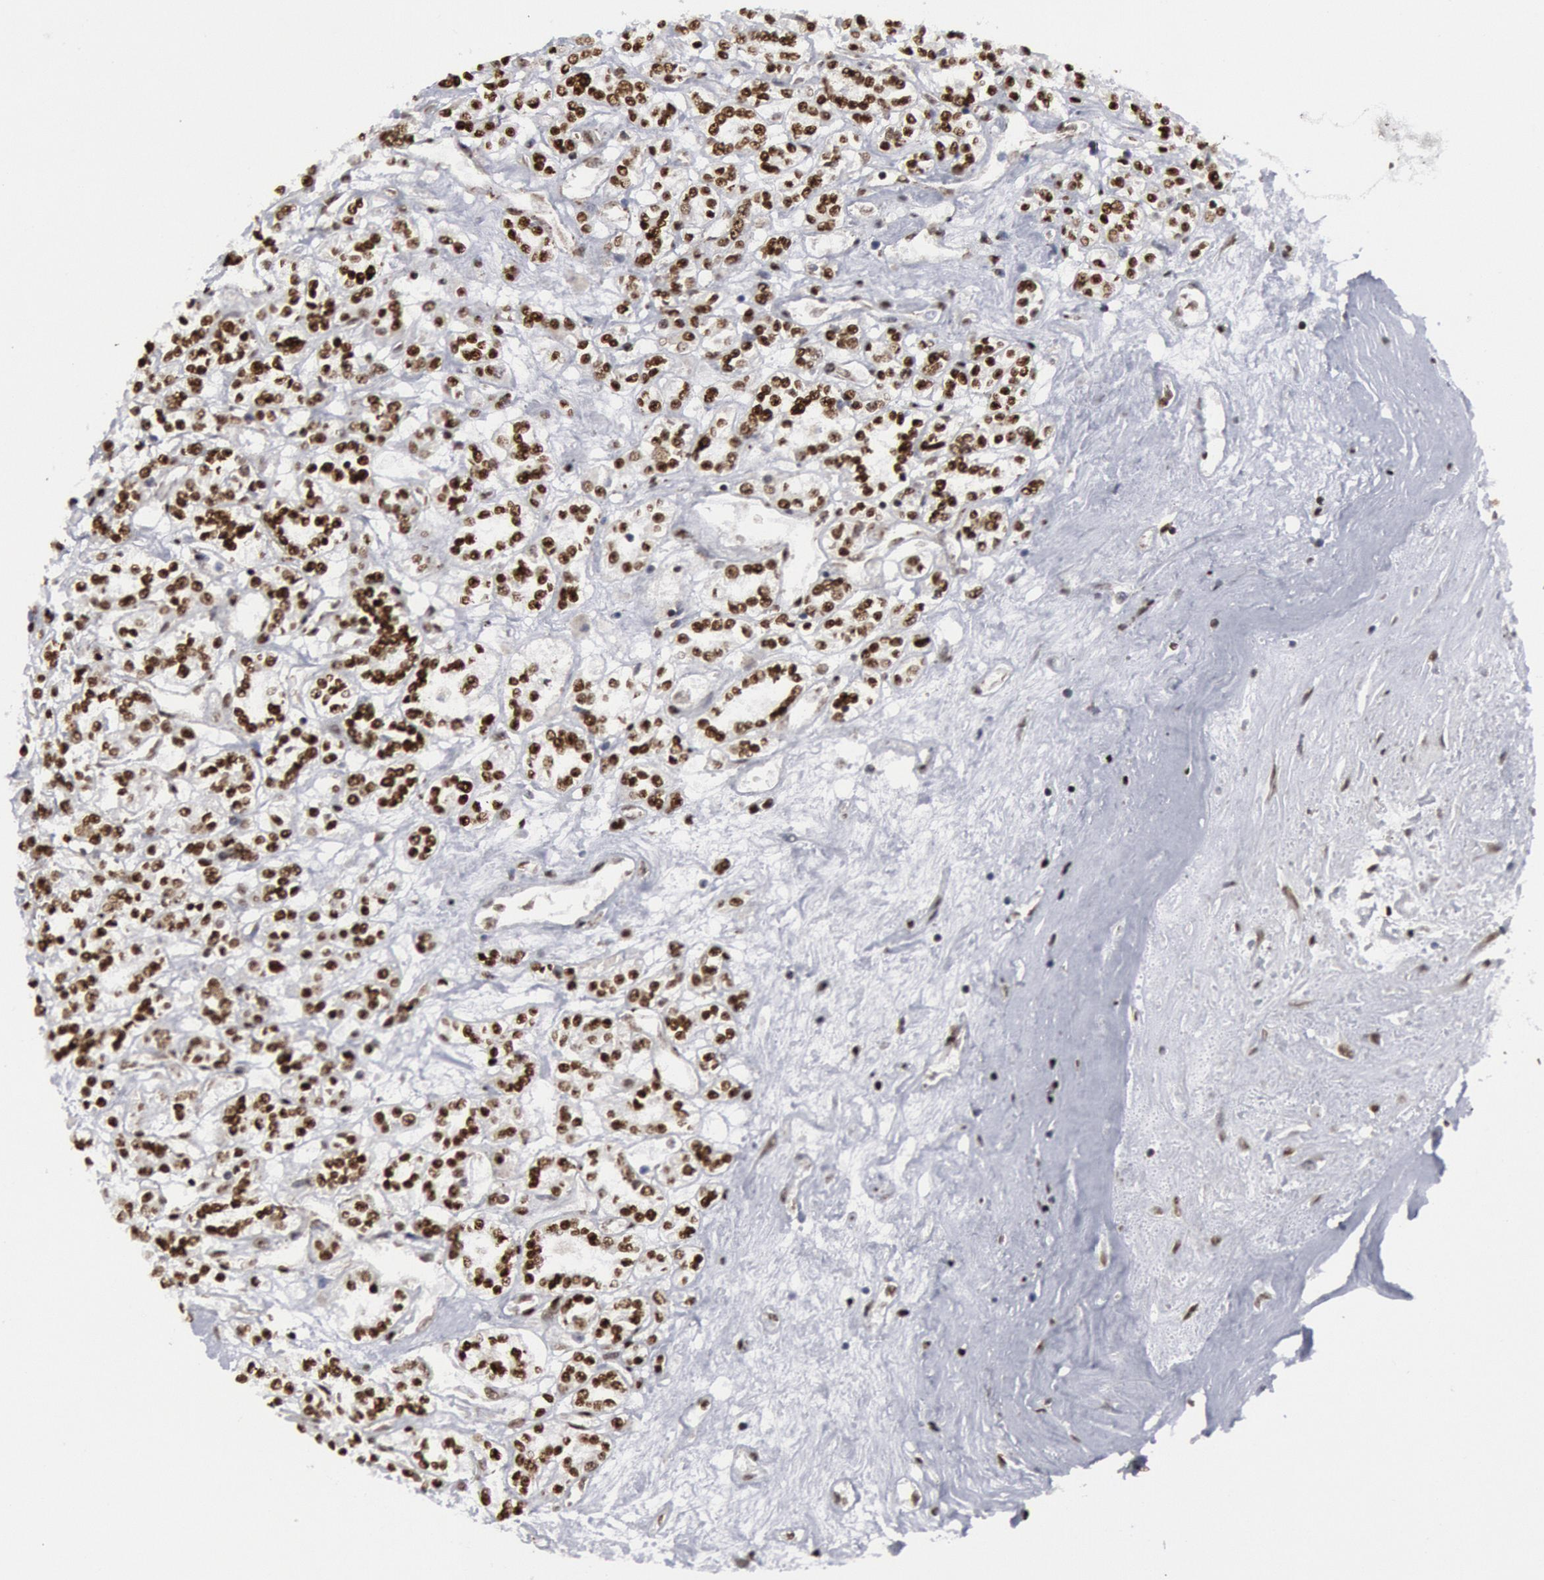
{"staining": {"intensity": "moderate", "quantity": ">75%", "location": "nuclear"}, "tissue": "renal cancer", "cell_type": "Tumor cells", "image_type": "cancer", "snomed": [{"axis": "morphology", "description": "Adenocarcinoma, NOS"}, {"axis": "topography", "description": "Kidney"}], "caption": "Renal adenocarcinoma stained with DAB (3,3'-diaminobenzidine) immunohistochemistry demonstrates medium levels of moderate nuclear expression in approximately >75% of tumor cells. The staining is performed using DAB brown chromogen to label protein expression. The nuclei are counter-stained blue using hematoxylin.", "gene": "MECP2", "patient": {"sex": "female", "age": 76}}